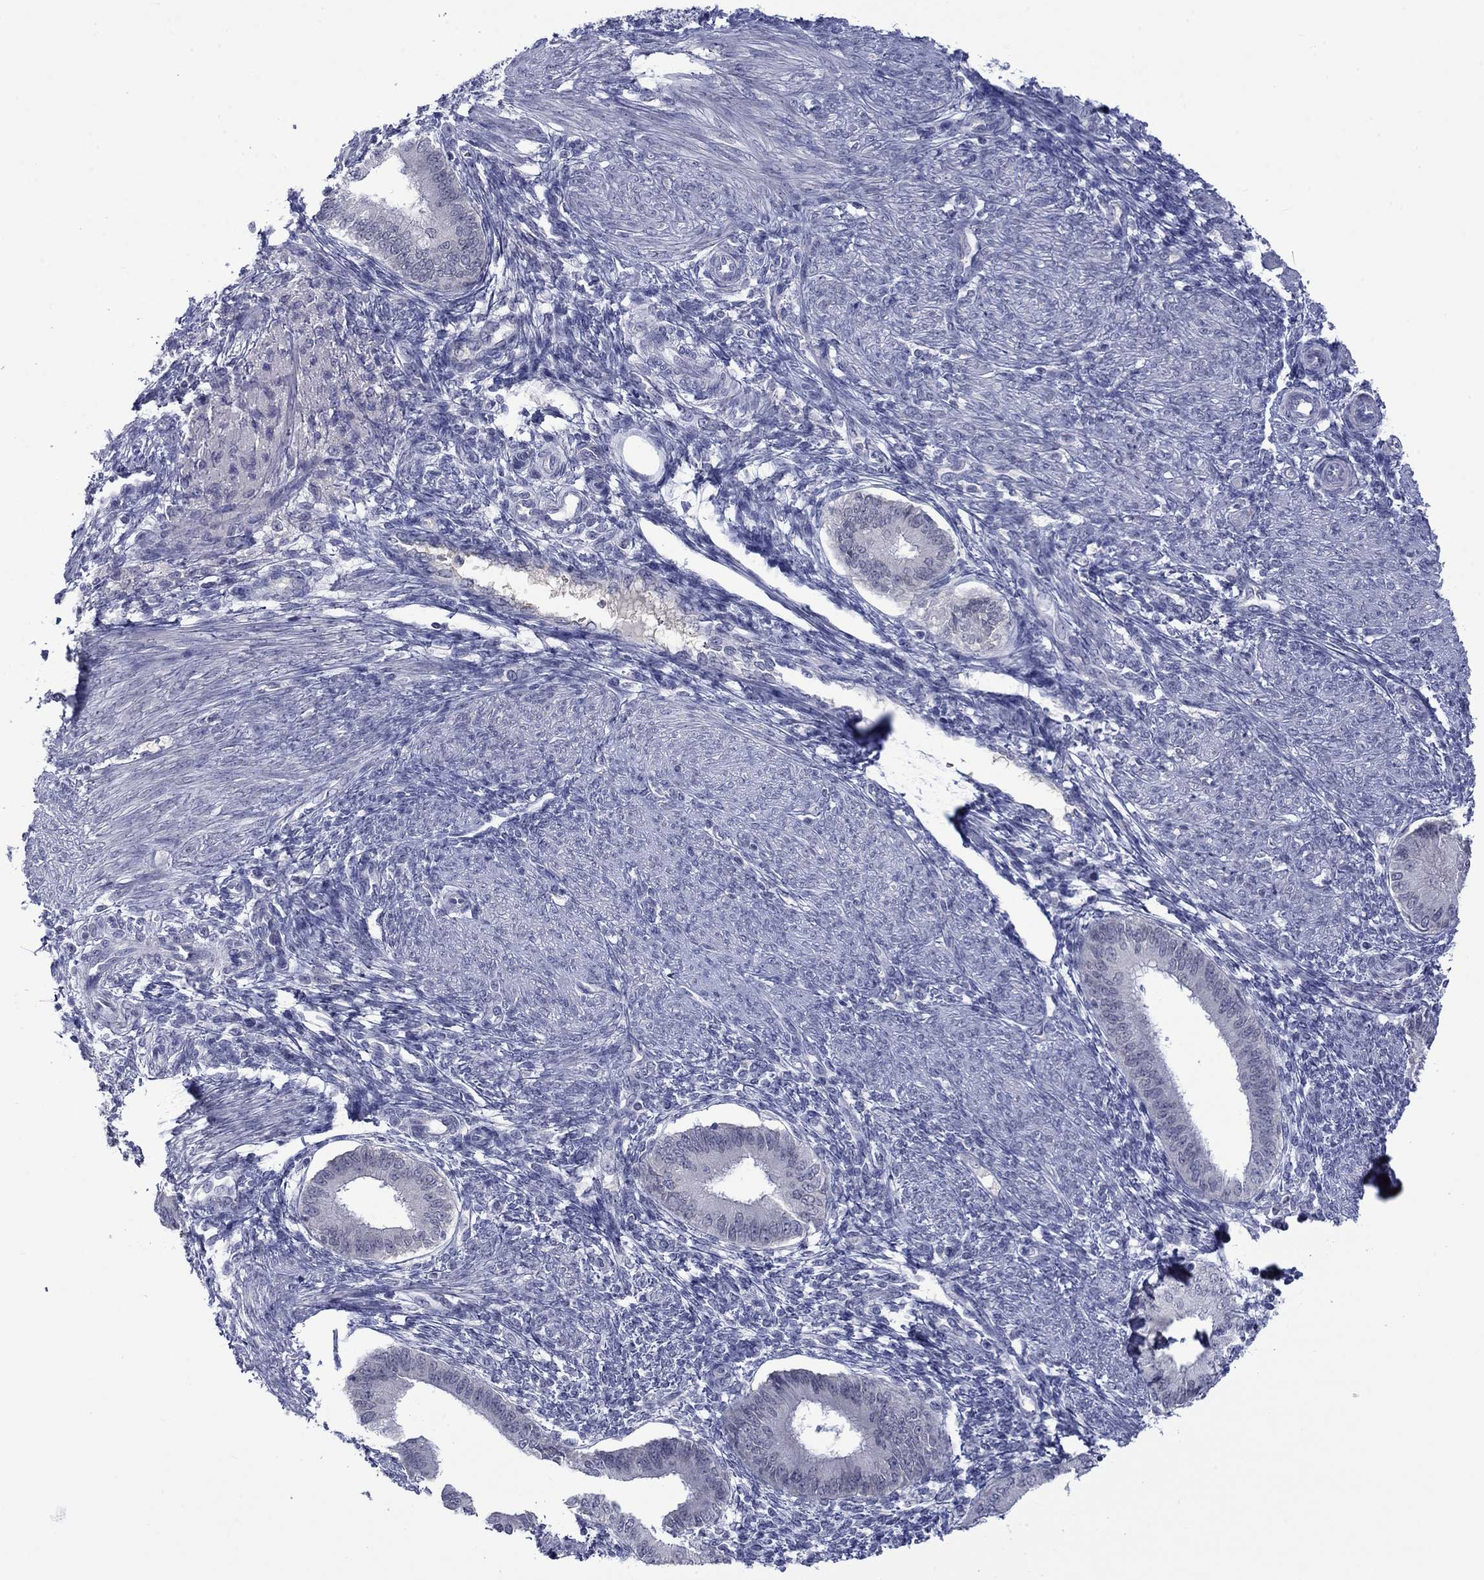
{"staining": {"intensity": "negative", "quantity": "none", "location": "none"}, "tissue": "endometrium", "cell_type": "Cells in endometrial stroma", "image_type": "normal", "snomed": [{"axis": "morphology", "description": "Normal tissue, NOS"}, {"axis": "topography", "description": "Endometrium"}], "caption": "Immunohistochemical staining of normal human endometrium shows no significant staining in cells in endometrial stroma.", "gene": "NSMF", "patient": {"sex": "female", "age": 39}}